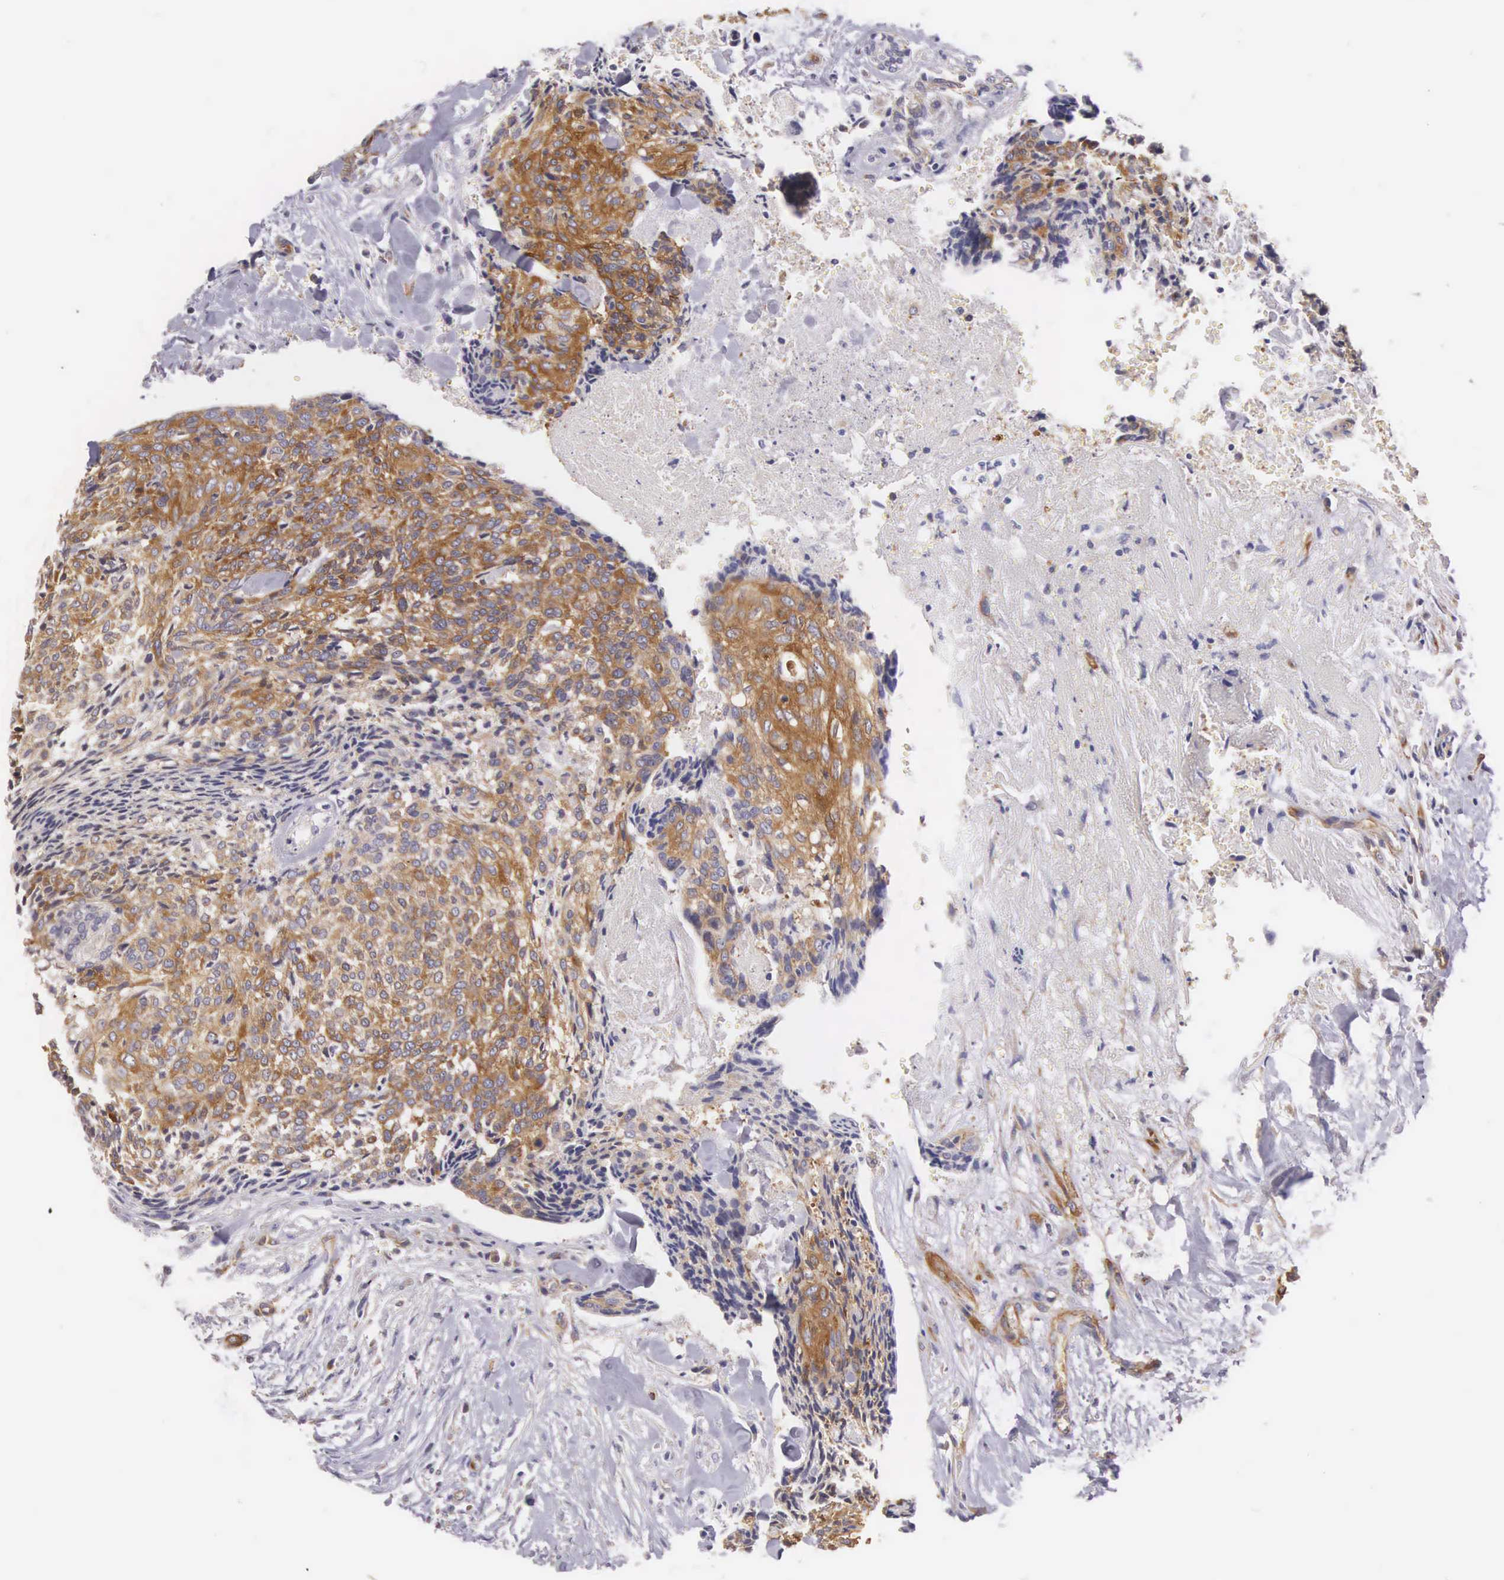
{"staining": {"intensity": "moderate", "quantity": ">75%", "location": "cytoplasmic/membranous"}, "tissue": "head and neck cancer", "cell_type": "Tumor cells", "image_type": "cancer", "snomed": [{"axis": "morphology", "description": "Squamous cell carcinoma, NOS"}, {"axis": "topography", "description": "Salivary gland"}, {"axis": "topography", "description": "Head-Neck"}], "caption": "DAB (3,3'-diaminobenzidine) immunohistochemical staining of human head and neck cancer (squamous cell carcinoma) demonstrates moderate cytoplasmic/membranous protein staining in approximately >75% of tumor cells.", "gene": "OSBPL3", "patient": {"sex": "male", "age": 70}}